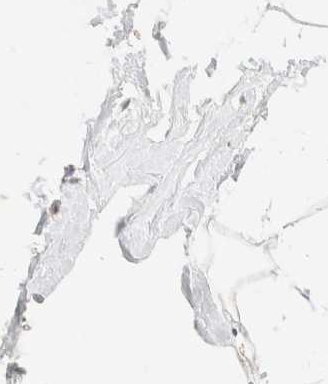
{"staining": {"intensity": "moderate", "quantity": ">75%", "location": "cytoplasmic/membranous"}, "tissue": "adipose tissue", "cell_type": "Adipocytes", "image_type": "normal", "snomed": [{"axis": "morphology", "description": "Normal tissue, NOS"}, {"axis": "morphology", "description": "Fibrosis, NOS"}, {"axis": "topography", "description": "Breast"}, {"axis": "topography", "description": "Adipose tissue"}], "caption": "Adipocytes show medium levels of moderate cytoplasmic/membranous positivity in approximately >75% of cells in benign adipose tissue.", "gene": "TACO1", "patient": {"sex": "female", "age": 39}}